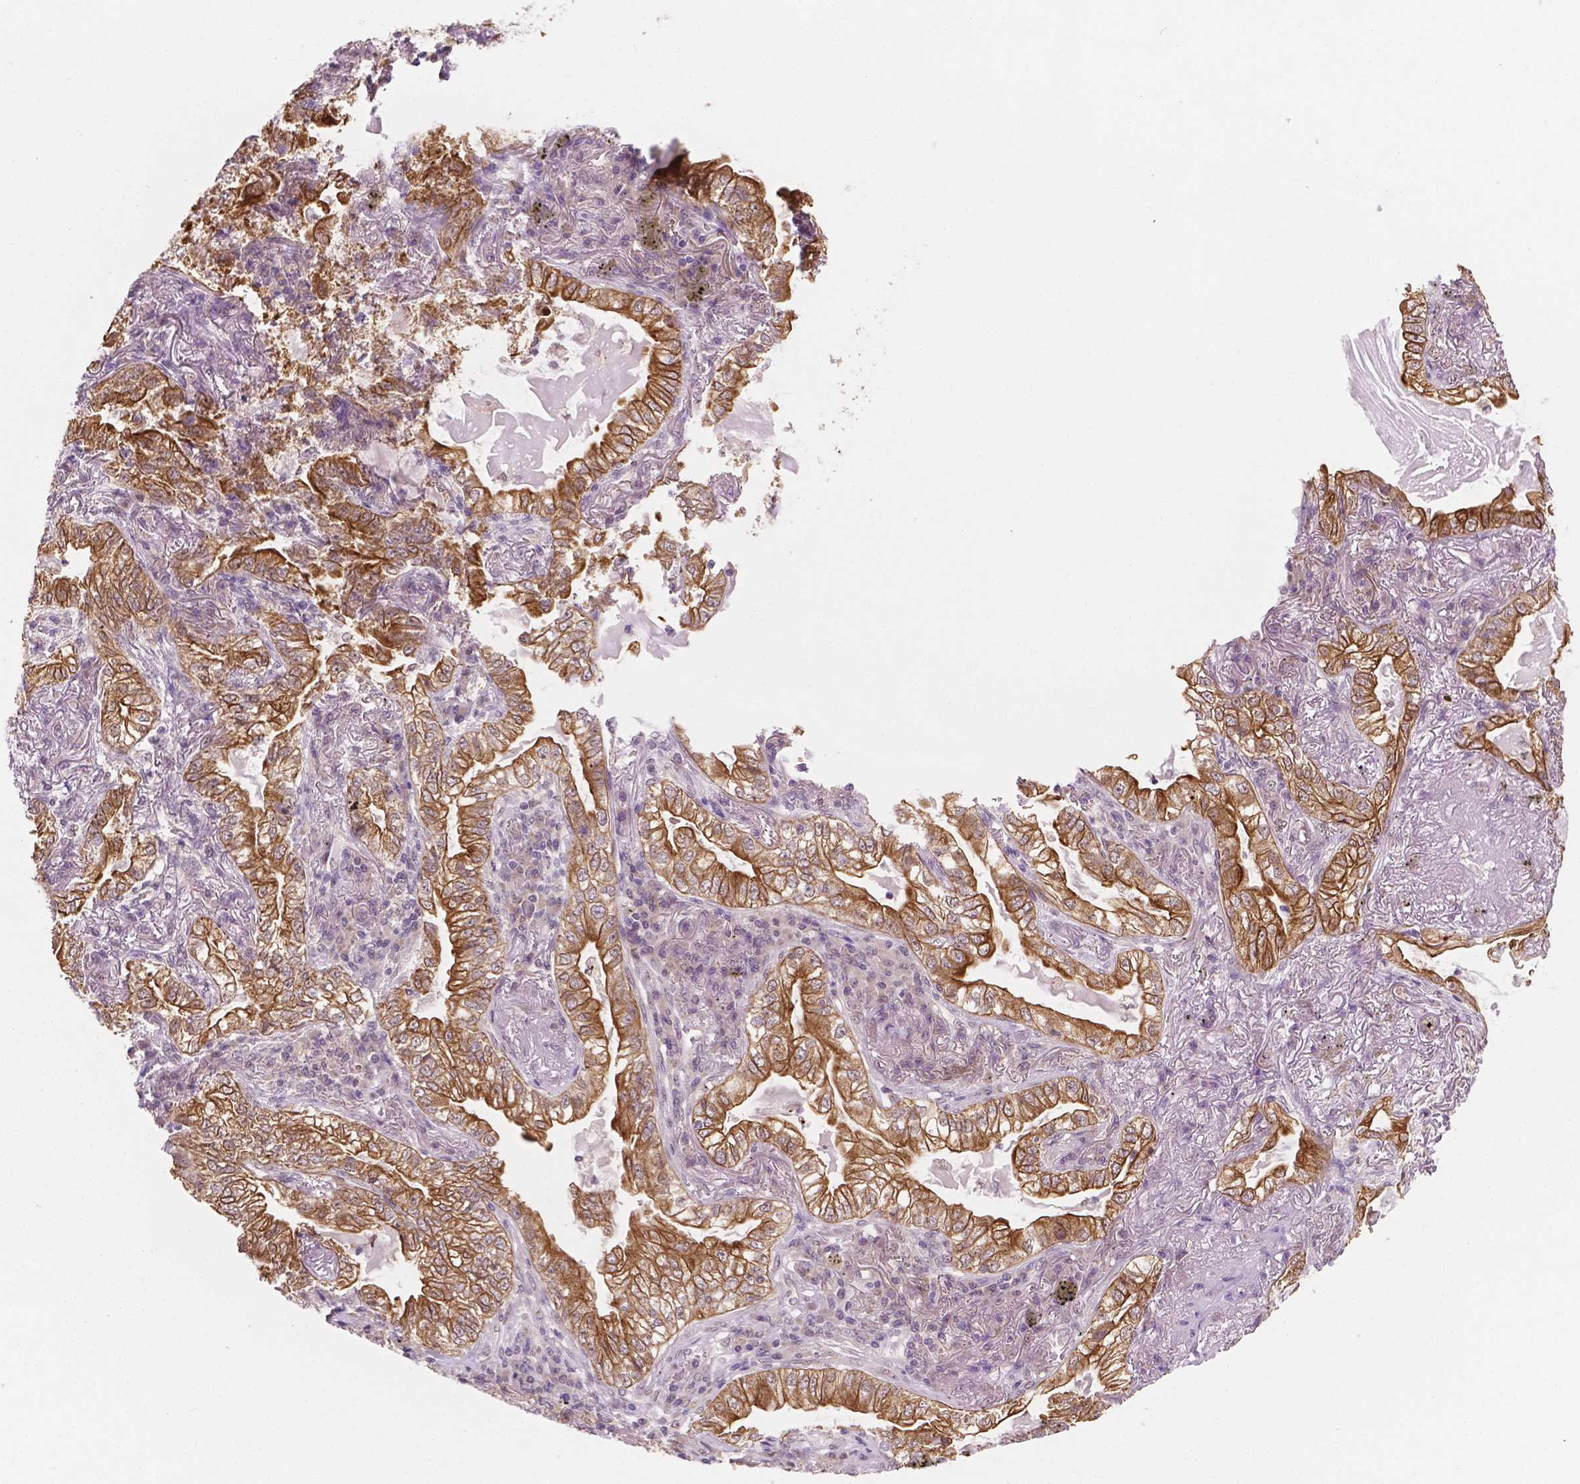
{"staining": {"intensity": "moderate", "quantity": ">75%", "location": "cytoplasmic/membranous"}, "tissue": "lung cancer", "cell_type": "Tumor cells", "image_type": "cancer", "snomed": [{"axis": "morphology", "description": "Adenocarcinoma, NOS"}, {"axis": "topography", "description": "Lung"}], "caption": "There is medium levels of moderate cytoplasmic/membranous staining in tumor cells of lung cancer, as demonstrated by immunohistochemical staining (brown color).", "gene": "SHLD3", "patient": {"sex": "female", "age": 73}}